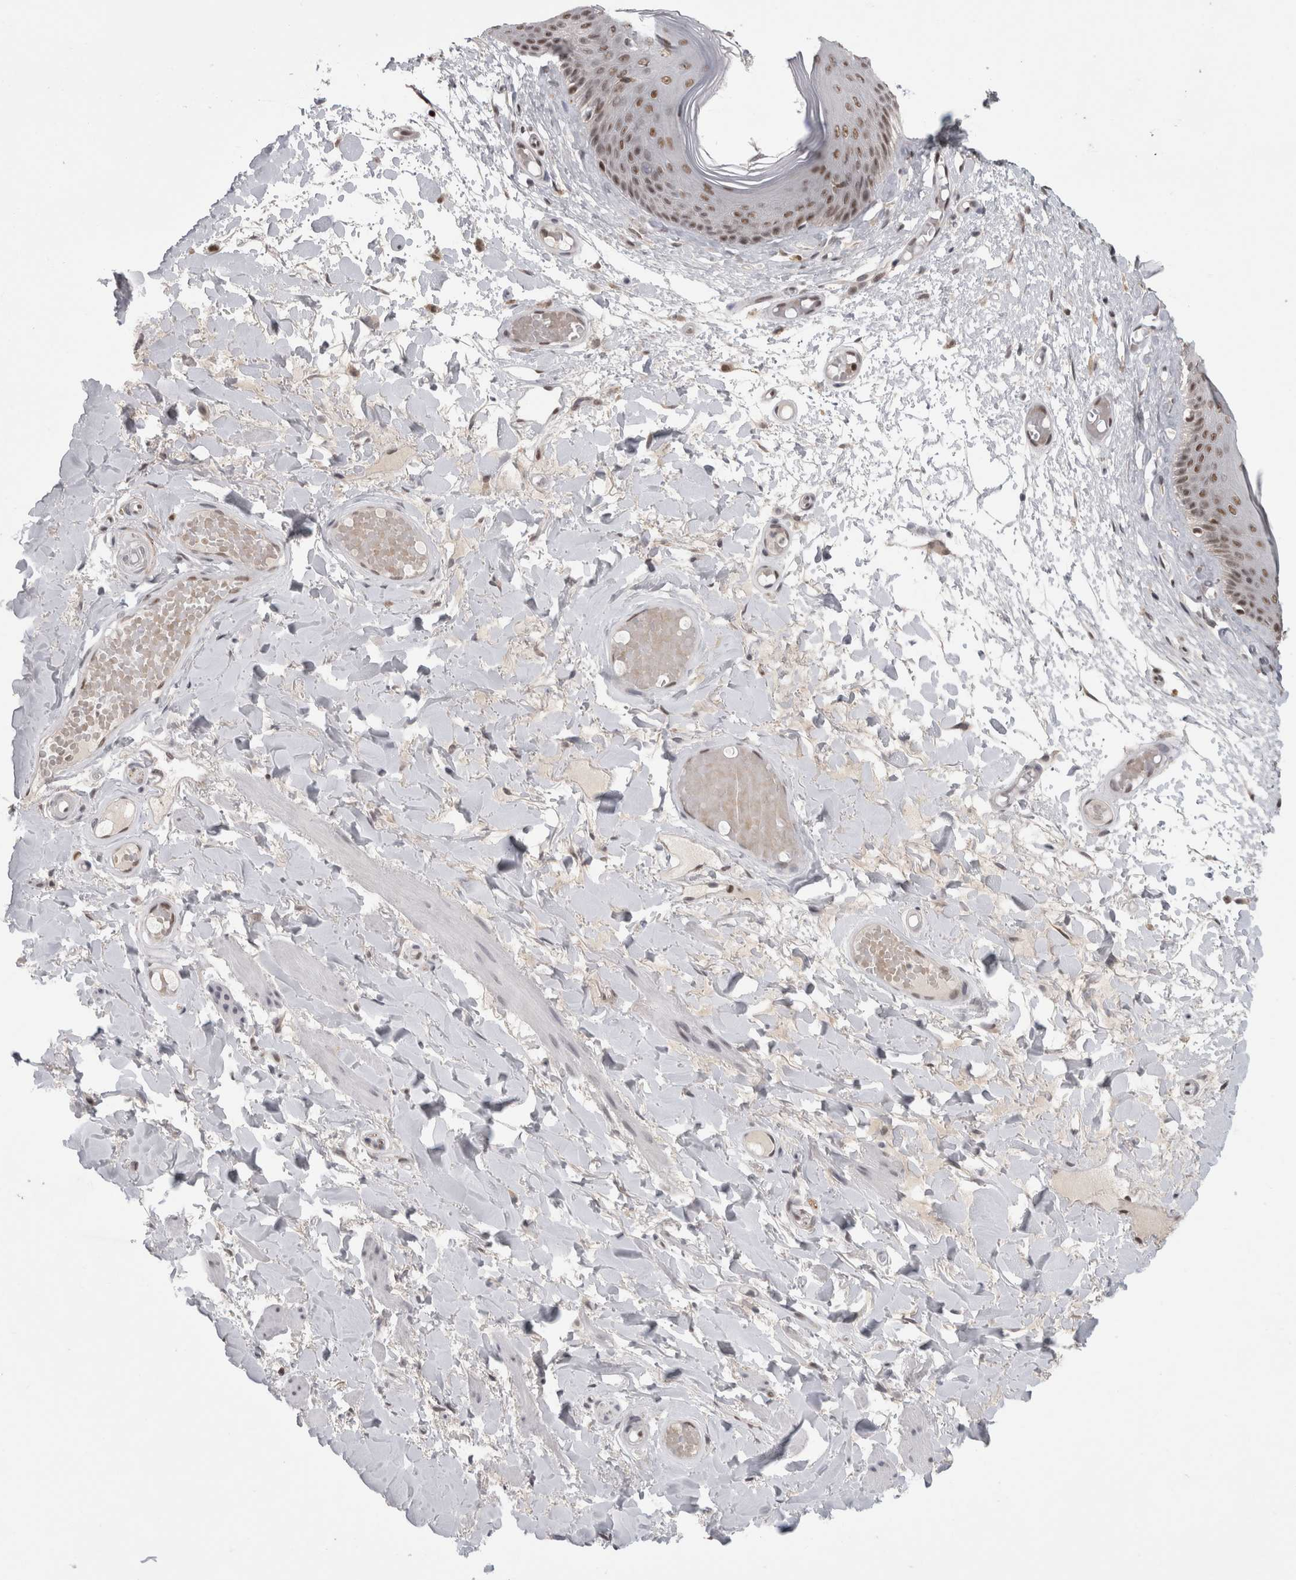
{"staining": {"intensity": "moderate", "quantity": "25%-75%", "location": "nuclear"}, "tissue": "skin", "cell_type": "Epidermal cells", "image_type": "normal", "snomed": [{"axis": "morphology", "description": "Normal tissue, NOS"}, {"axis": "topography", "description": "Vulva"}], "caption": "Protein expression analysis of unremarkable skin exhibits moderate nuclear positivity in approximately 25%-75% of epidermal cells.", "gene": "SRARP", "patient": {"sex": "female", "age": 73}}